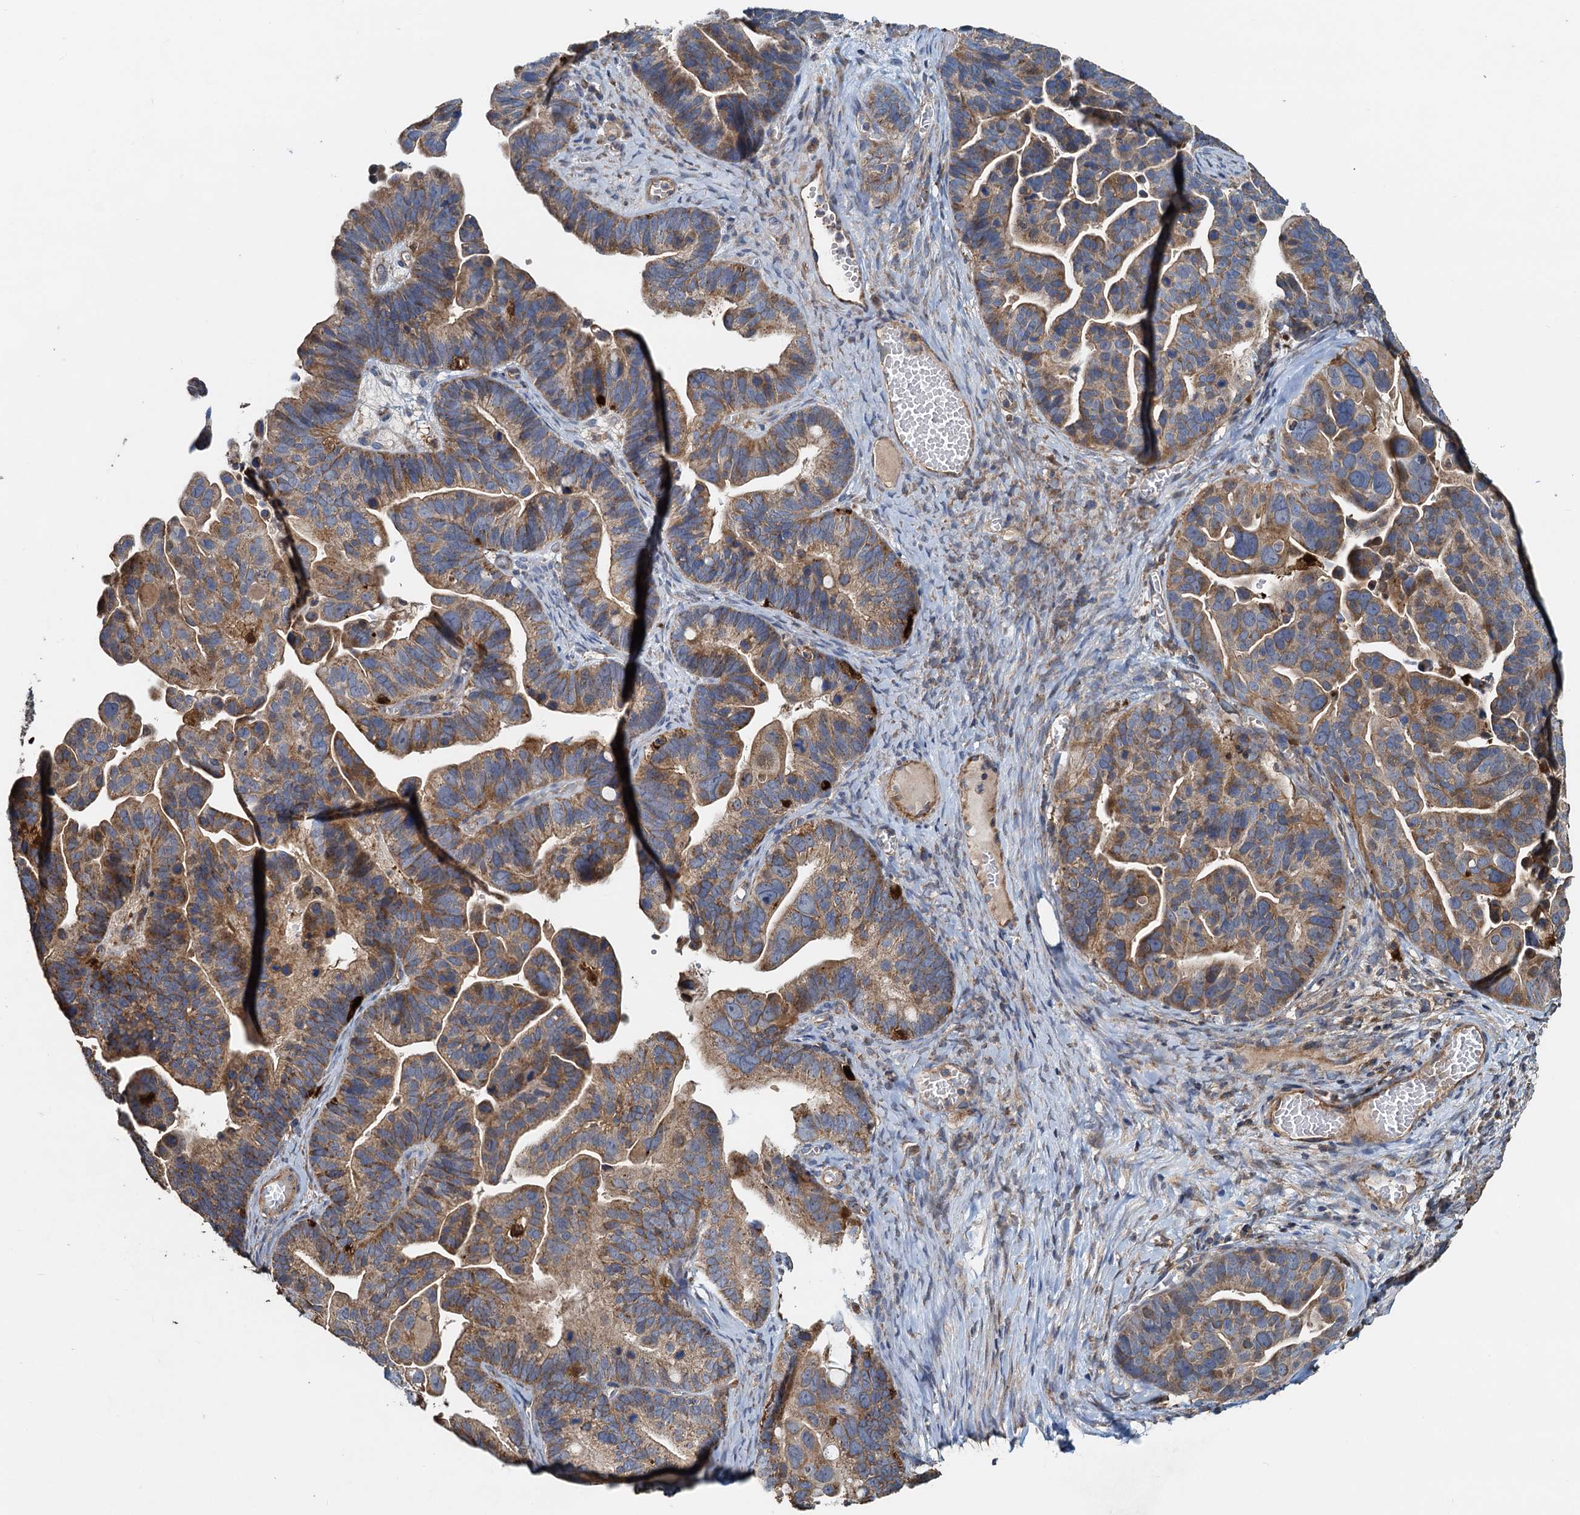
{"staining": {"intensity": "moderate", "quantity": ">75%", "location": "cytoplasmic/membranous"}, "tissue": "ovarian cancer", "cell_type": "Tumor cells", "image_type": "cancer", "snomed": [{"axis": "morphology", "description": "Cystadenocarcinoma, serous, NOS"}, {"axis": "topography", "description": "Ovary"}], "caption": "IHC of human ovarian serous cystadenocarcinoma demonstrates medium levels of moderate cytoplasmic/membranous positivity in approximately >75% of tumor cells.", "gene": "SDS", "patient": {"sex": "female", "age": 56}}